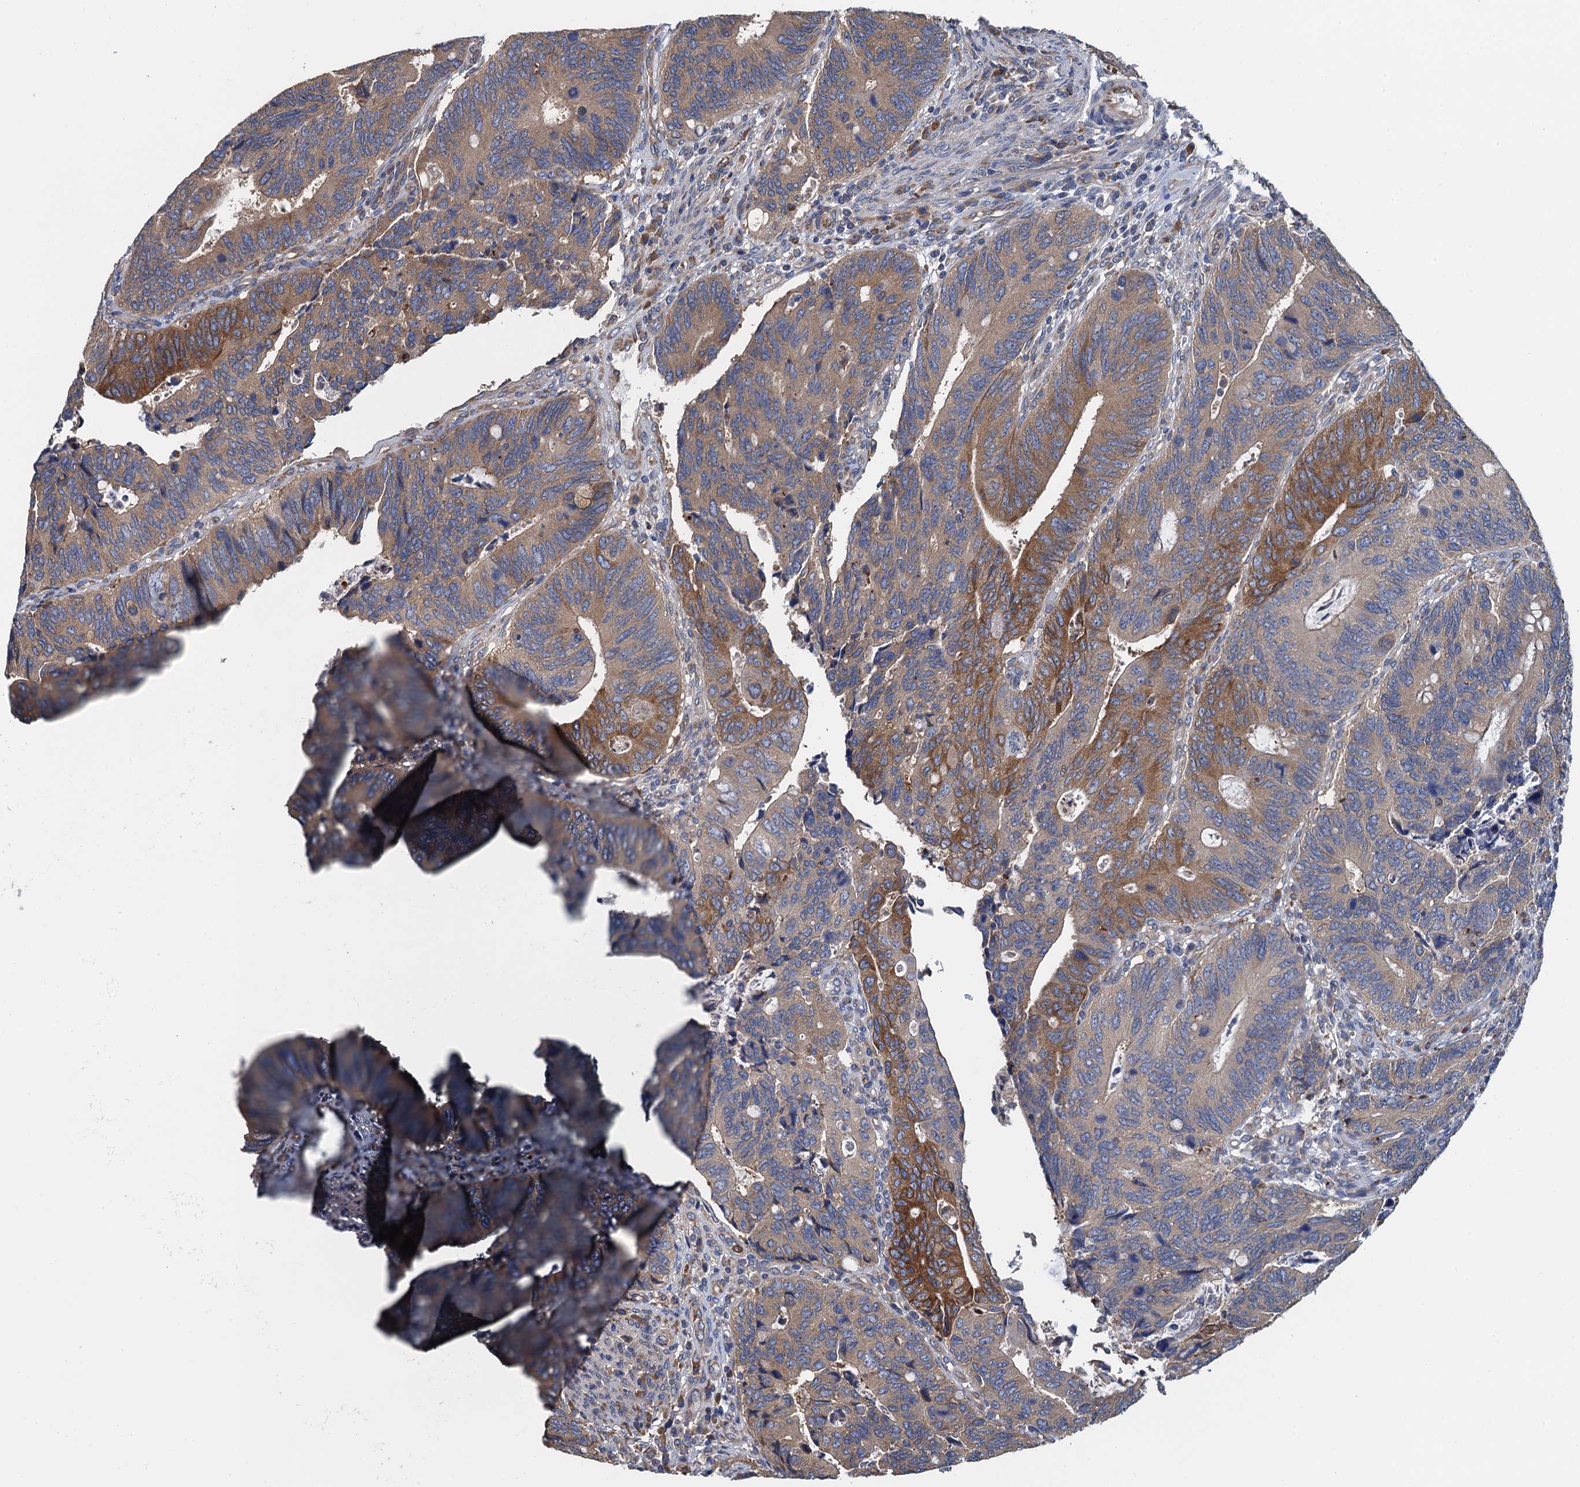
{"staining": {"intensity": "moderate", "quantity": "25%-75%", "location": "cytoplasmic/membranous"}, "tissue": "colorectal cancer", "cell_type": "Tumor cells", "image_type": "cancer", "snomed": [{"axis": "morphology", "description": "Adenocarcinoma, NOS"}, {"axis": "topography", "description": "Colon"}], "caption": "Protein staining of adenocarcinoma (colorectal) tissue shows moderate cytoplasmic/membranous expression in approximately 25%-75% of tumor cells.", "gene": "ADCY9", "patient": {"sex": "male", "age": 87}}